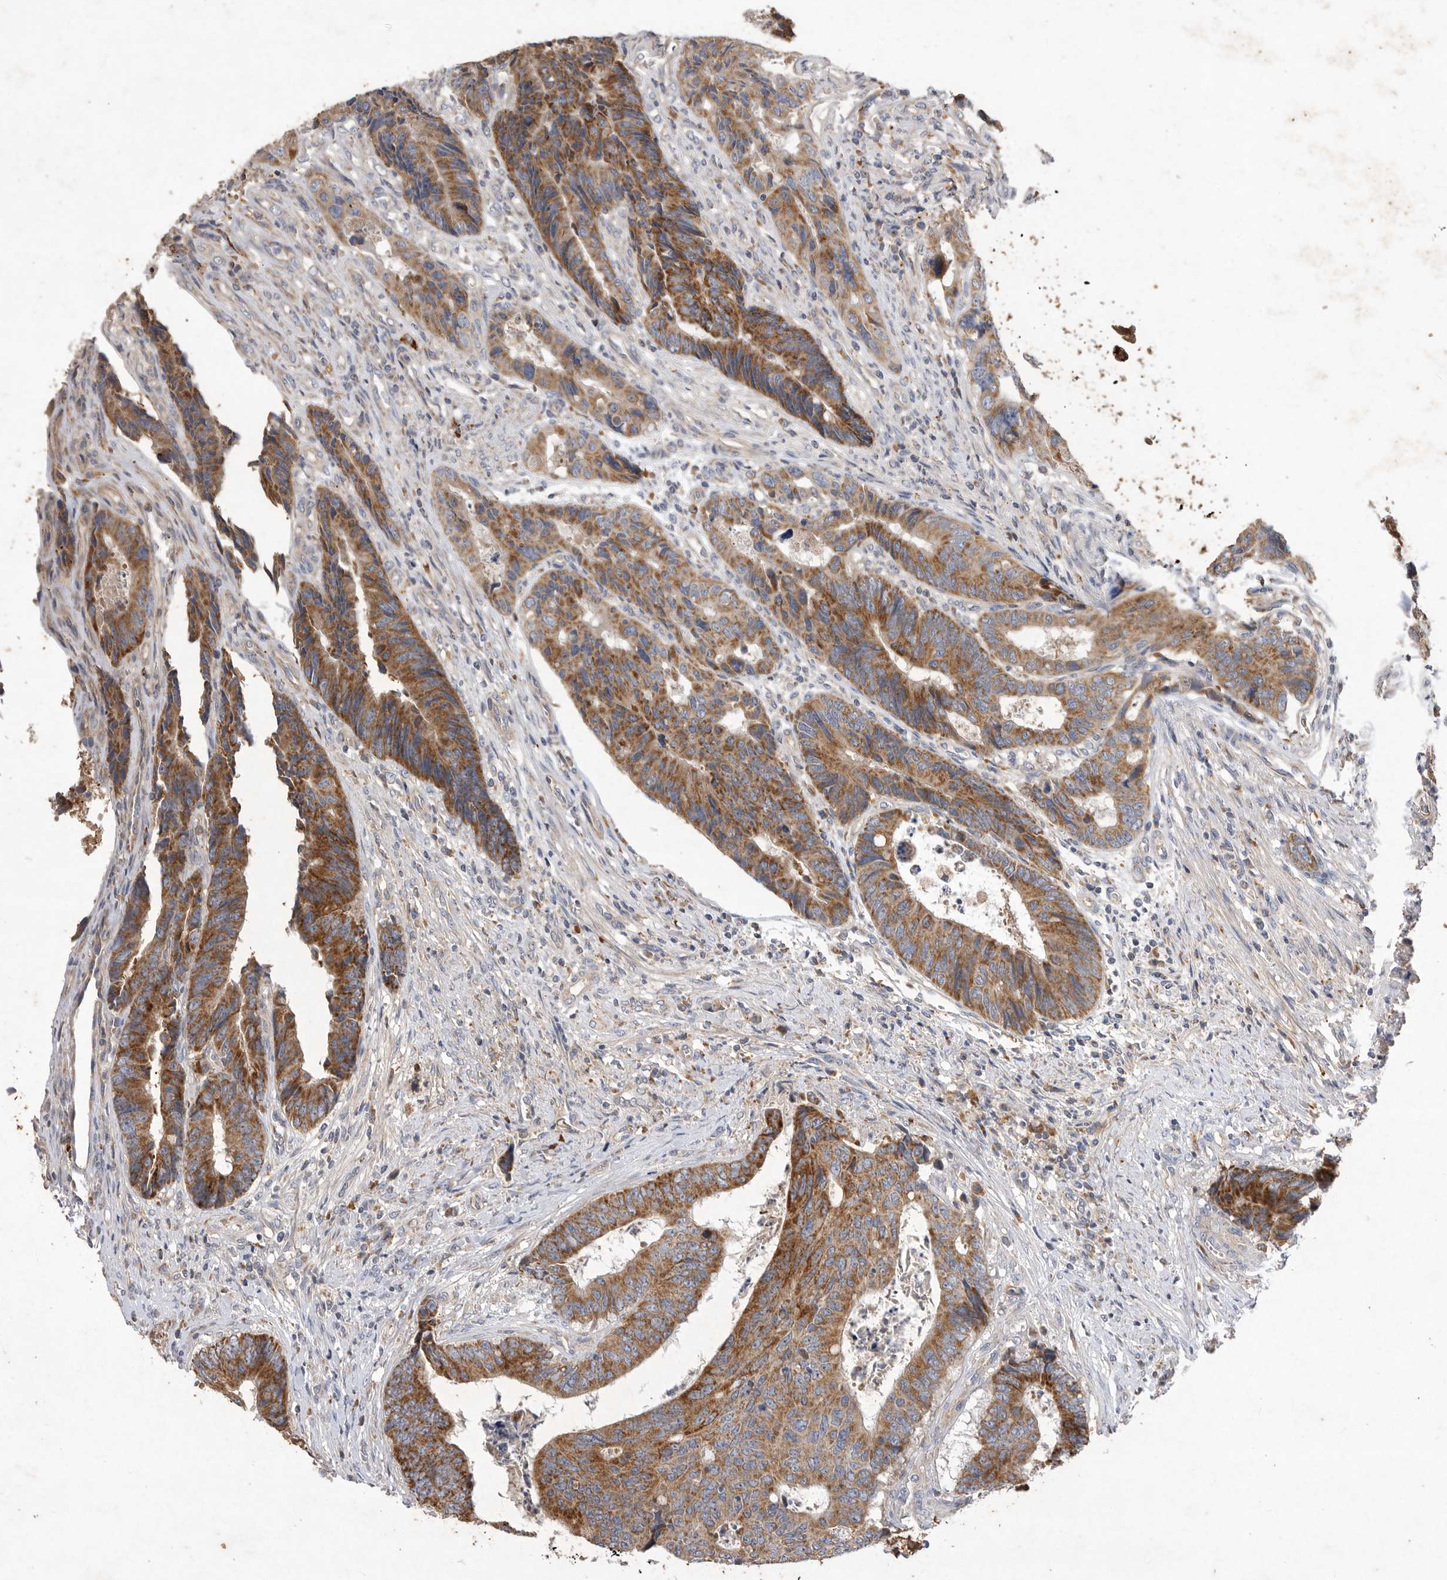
{"staining": {"intensity": "strong", "quantity": ">75%", "location": "cytoplasmic/membranous"}, "tissue": "colorectal cancer", "cell_type": "Tumor cells", "image_type": "cancer", "snomed": [{"axis": "morphology", "description": "Adenocarcinoma, NOS"}, {"axis": "topography", "description": "Rectum"}], "caption": "Protein analysis of colorectal cancer tissue exhibits strong cytoplasmic/membranous staining in approximately >75% of tumor cells.", "gene": "MRPL41", "patient": {"sex": "male", "age": 84}}